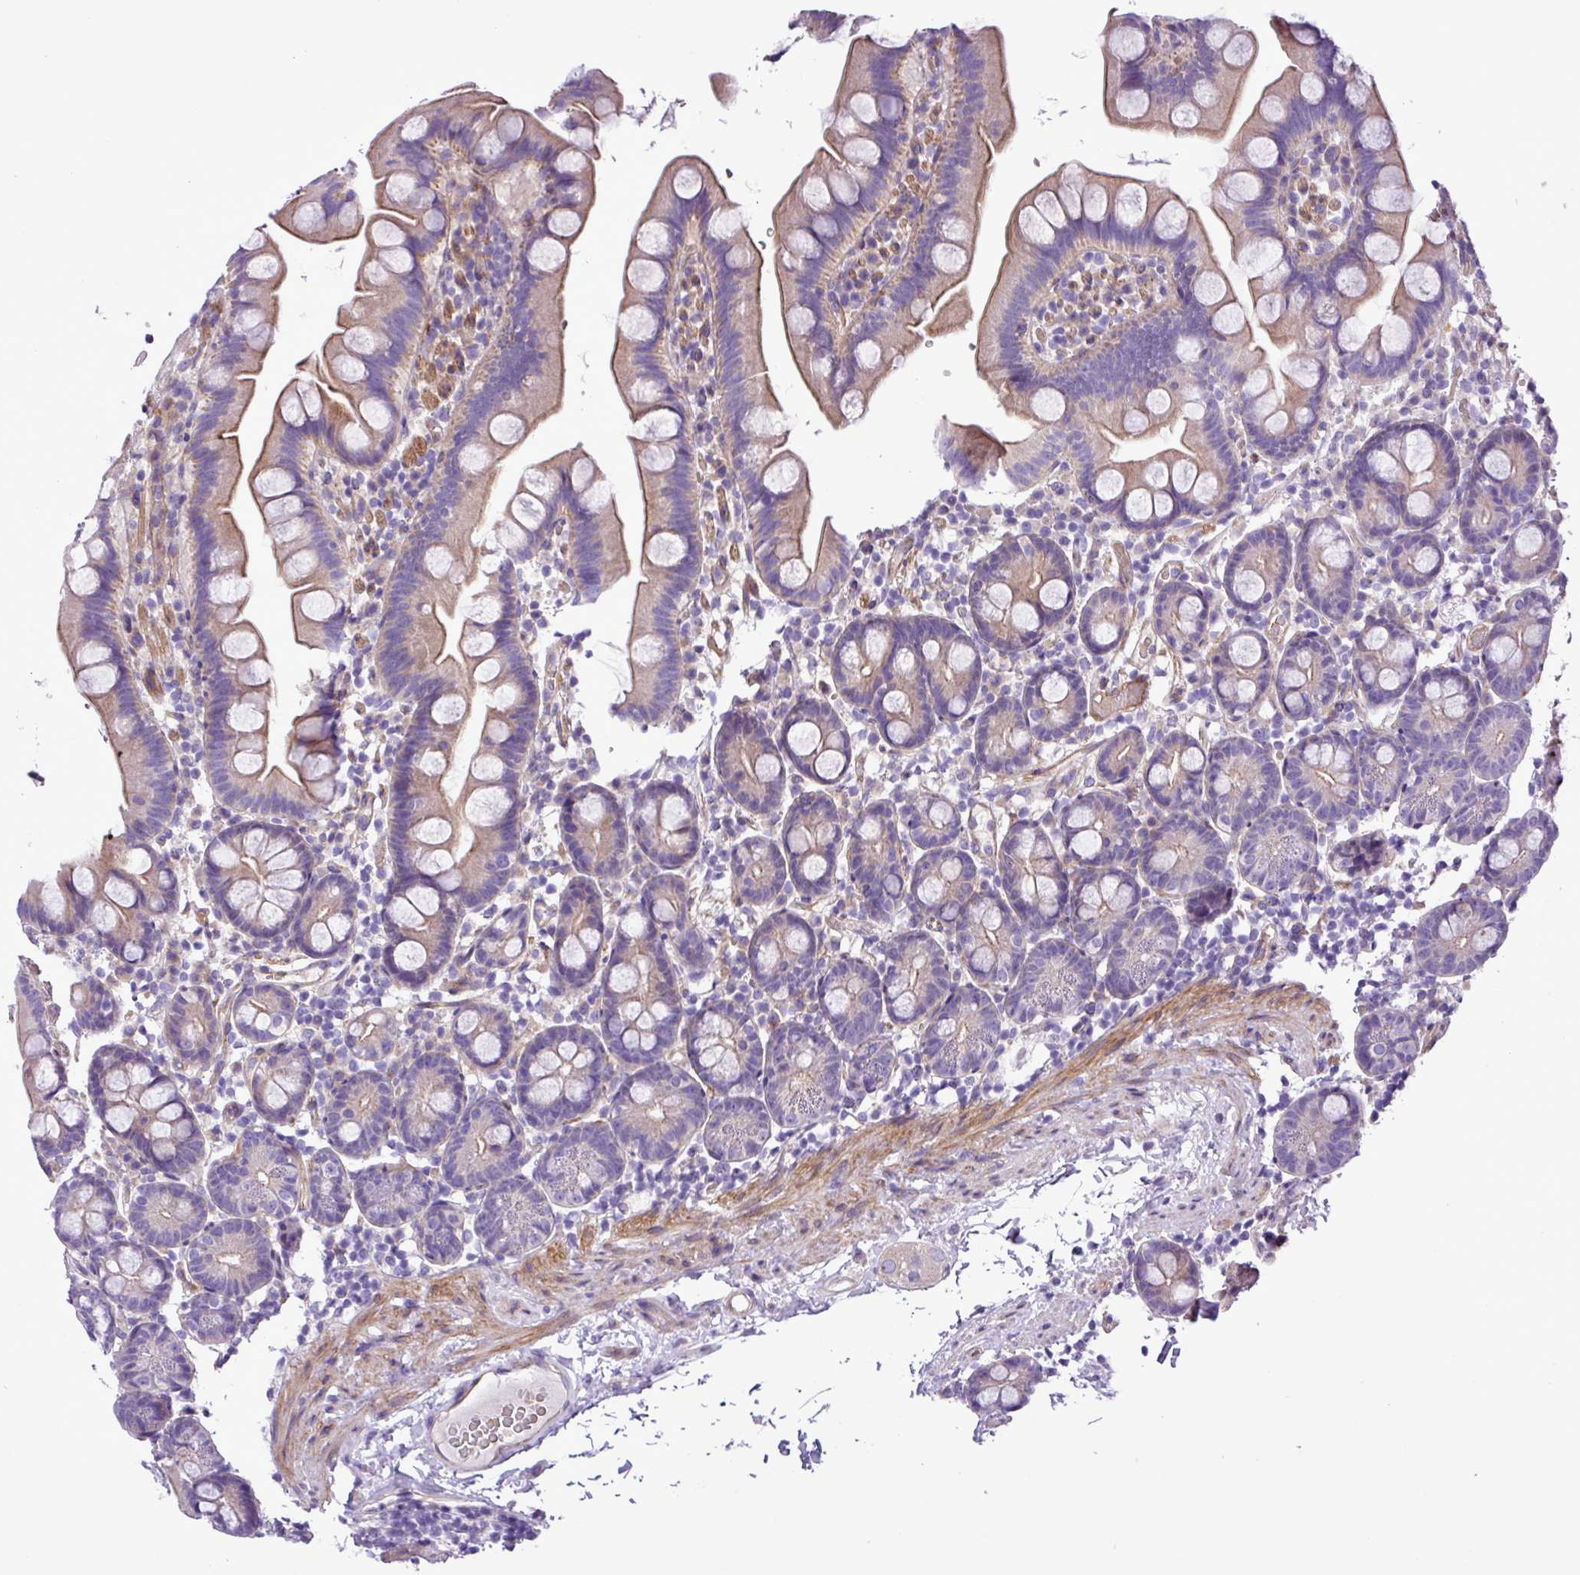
{"staining": {"intensity": "moderate", "quantity": ">75%", "location": "cytoplasmic/membranous"}, "tissue": "small intestine", "cell_type": "Glandular cells", "image_type": "normal", "snomed": [{"axis": "morphology", "description": "Normal tissue, NOS"}, {"axis": "topography", "description": "Small intestine"}], "caption": "This image displays IHC staining of benign small intestine, with medium moderate cytoplasmic/membranous expression in about >75% of glandular cells.", "gene": "C11orf91", "patient": {"sex": "female", "age": 68}}